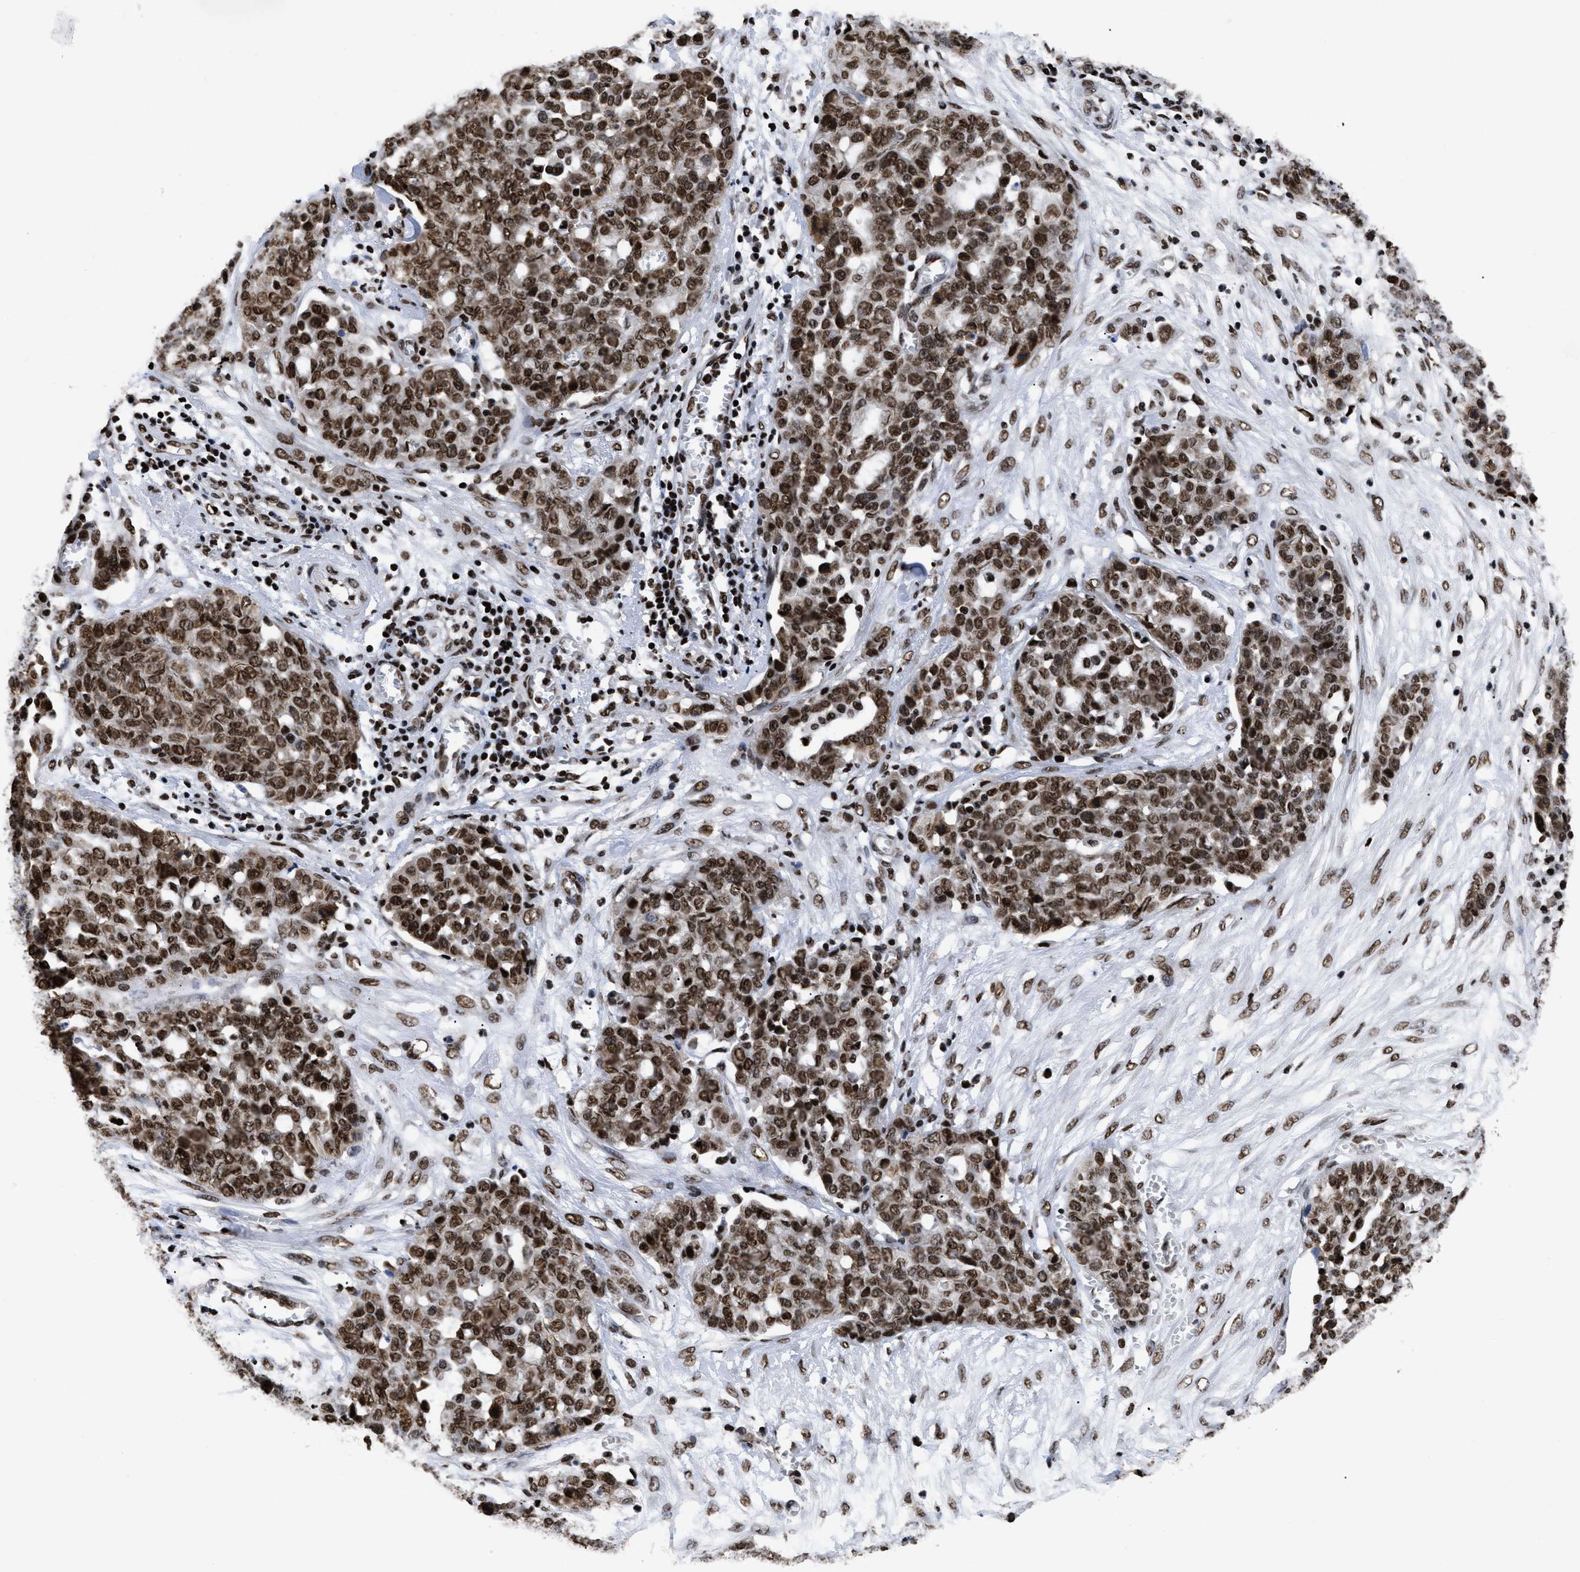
{"staining": {"intensity": "strong", "quantity": ">75%", "location": "nuclear"}, "tissue": "ovarian cancer", "cell_type": "Tumor cells", "image_type": "cancer", "snomed": [{"axis": "morphology", "description": "Cystadenocarcinoma, serous, NOS"}, {"axis": "topography", "description": "Soft tissue"}, {"axis": "topography", "description": "Ovary"}], "caption": "The image demonstrates immunohistochemical staining of ovarian cancer (serous cystadenocarcinoma). There is strong nuclear expression is appreciated in approximately >75% of tumor cells.", "gene": "CALHM3", "patient": {"sex": "female", "age": 57}}